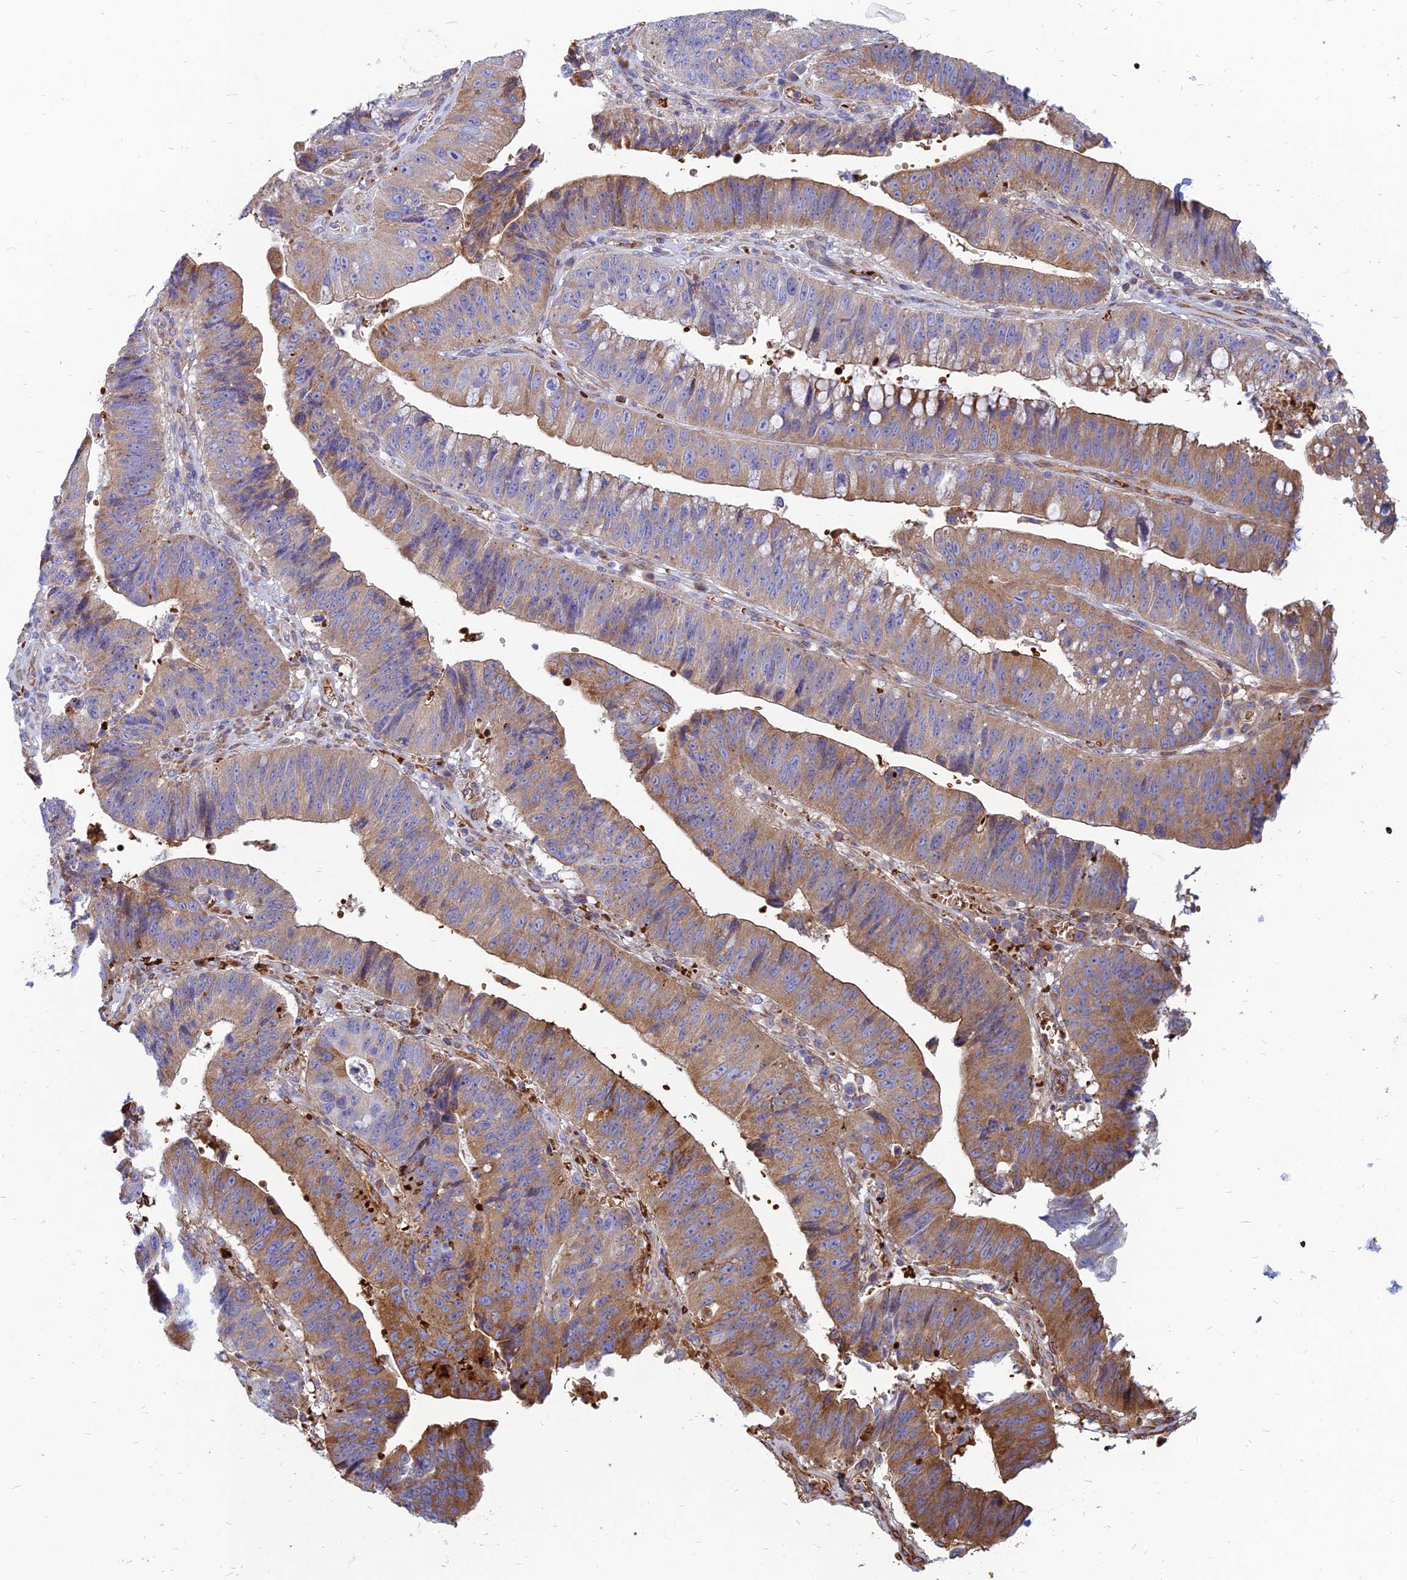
{"staining": {"intensity": "moderate", "quantity": ">75%", "location": "cytoplasmic/membranous"}, "tissue": "stomach cancer", "cell_type": "Tumor cells", "image_type": "cancer", "snomed": [{"axis": "morphology", "description": "Adenocarcinoma, NOS"}, {"axis": "topography", "description": "Stomach"}], "caption": "Immunohistochemistry of adenocarcinoma (stomach) exhibits medium levels of moderate cytoplasmic/membranous positivity in about >75% of tumor cells.", "gene": "HHAT", "patient": {"sex": "male", "age": 59}}